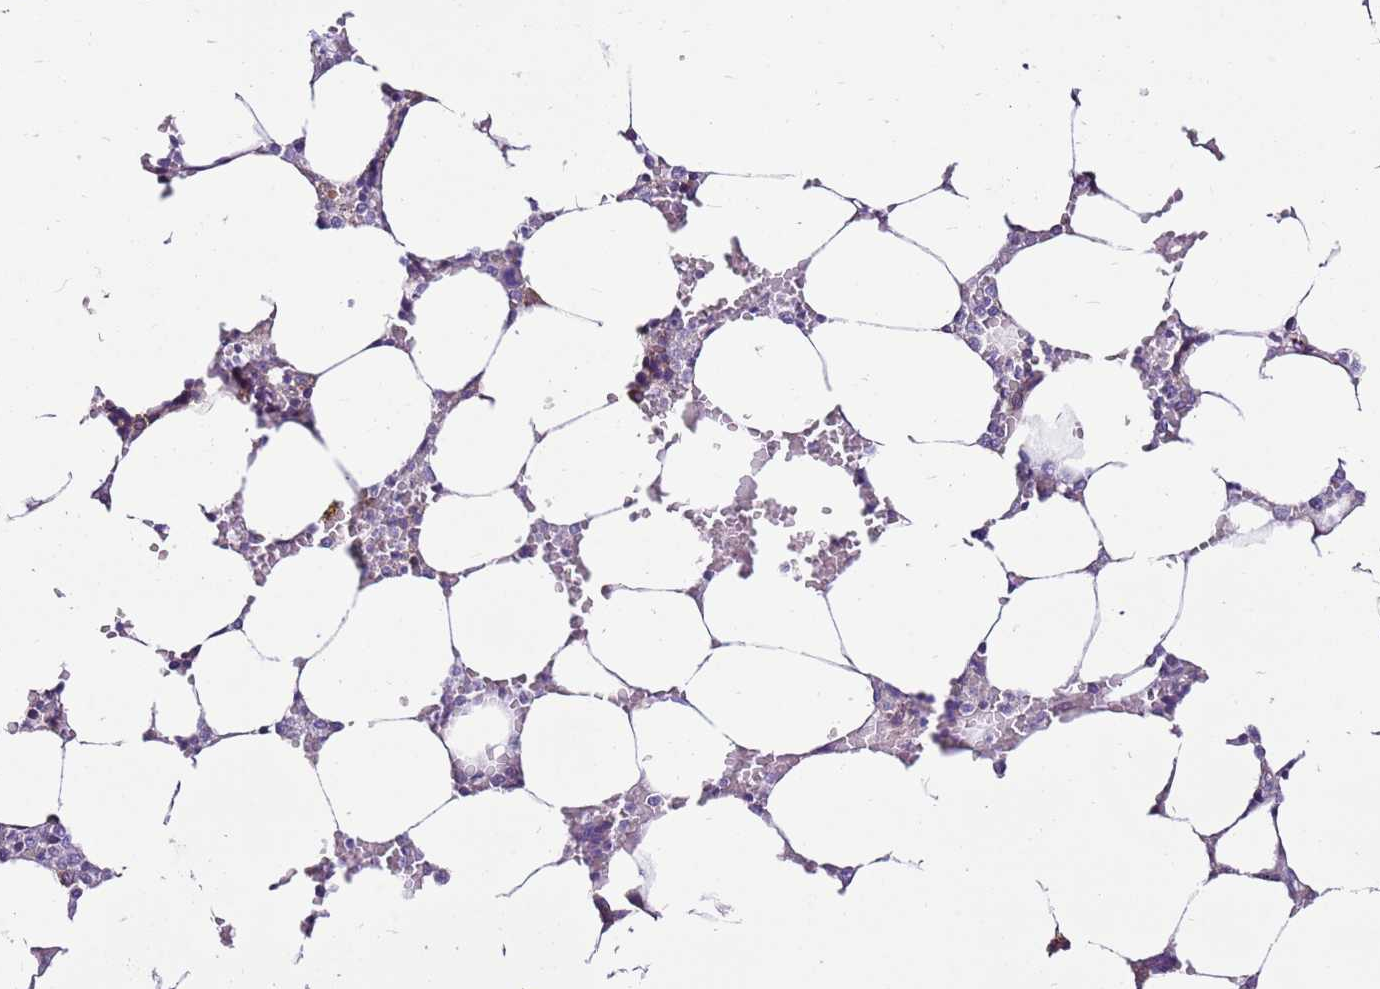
{"staining": {"intensity": "negative", "quantity": "none", "location": "none"}, "tissue": "bone marrow", "cell_type": "Hematopoietic cells", "image_type": "normal", "snomed": [{"axis": "morphology", "description": "Normal tissue, NOS"}, {"axis": "topography", "description": "Bone marrow"}], "caption": "DAB (3,3'-diaminobenzidine) immunohistochemical staining of normal human bone marrow reveals no significant positivity in hematopoietic cells.", "gene": "SLC38A5", "patient": {"sex": "male", "age": 64}}